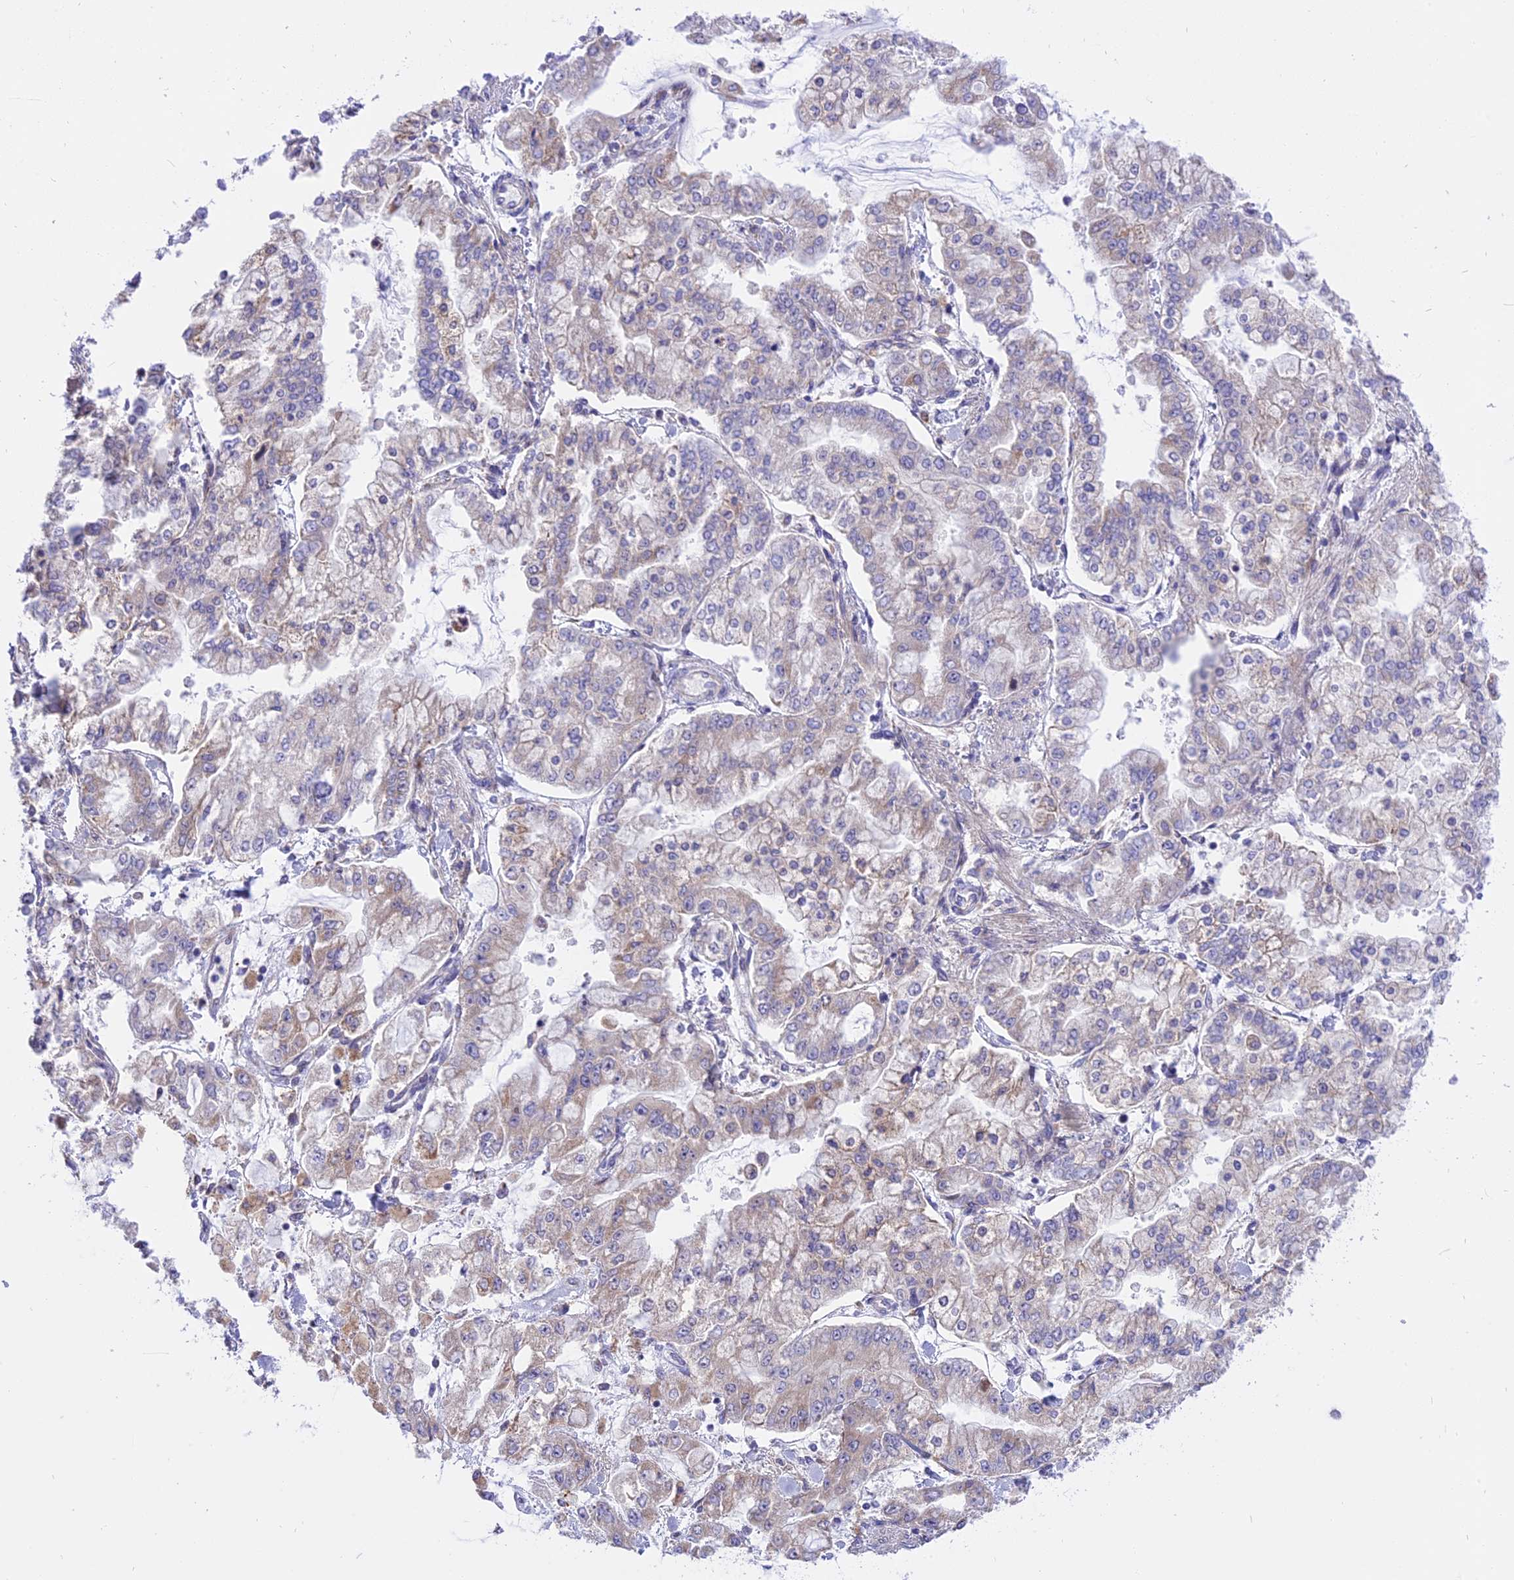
{"staining": {"intensity": "weak", "quantity": "25%-75%", "location": "cytoplasmic/membranous"}, "tissue": "stomach cancer", "cell_type": "Tumor cells", "image_type": "cancer", "snomed": [{"axis": "morphology", "description": "Normal tissue, NOS"}, {"axis": "morphology", "description": "Adenocarcinoma, NOS"}, {"axis": "topography", "description": "Stomach, upper"}, {"axis": "topography", "description": "Stomach"}], "caption": "Stomach cancer tissue exhibits weak cytoplasmic/membranous staining in about 25%-75% of tumor cells, visualized by immunohistochemistry. (Brightfield microscopy of DAB IHC at high magnification).", "gene": "ARMCX6", "patient": {"sex": "male", "age": 76}}